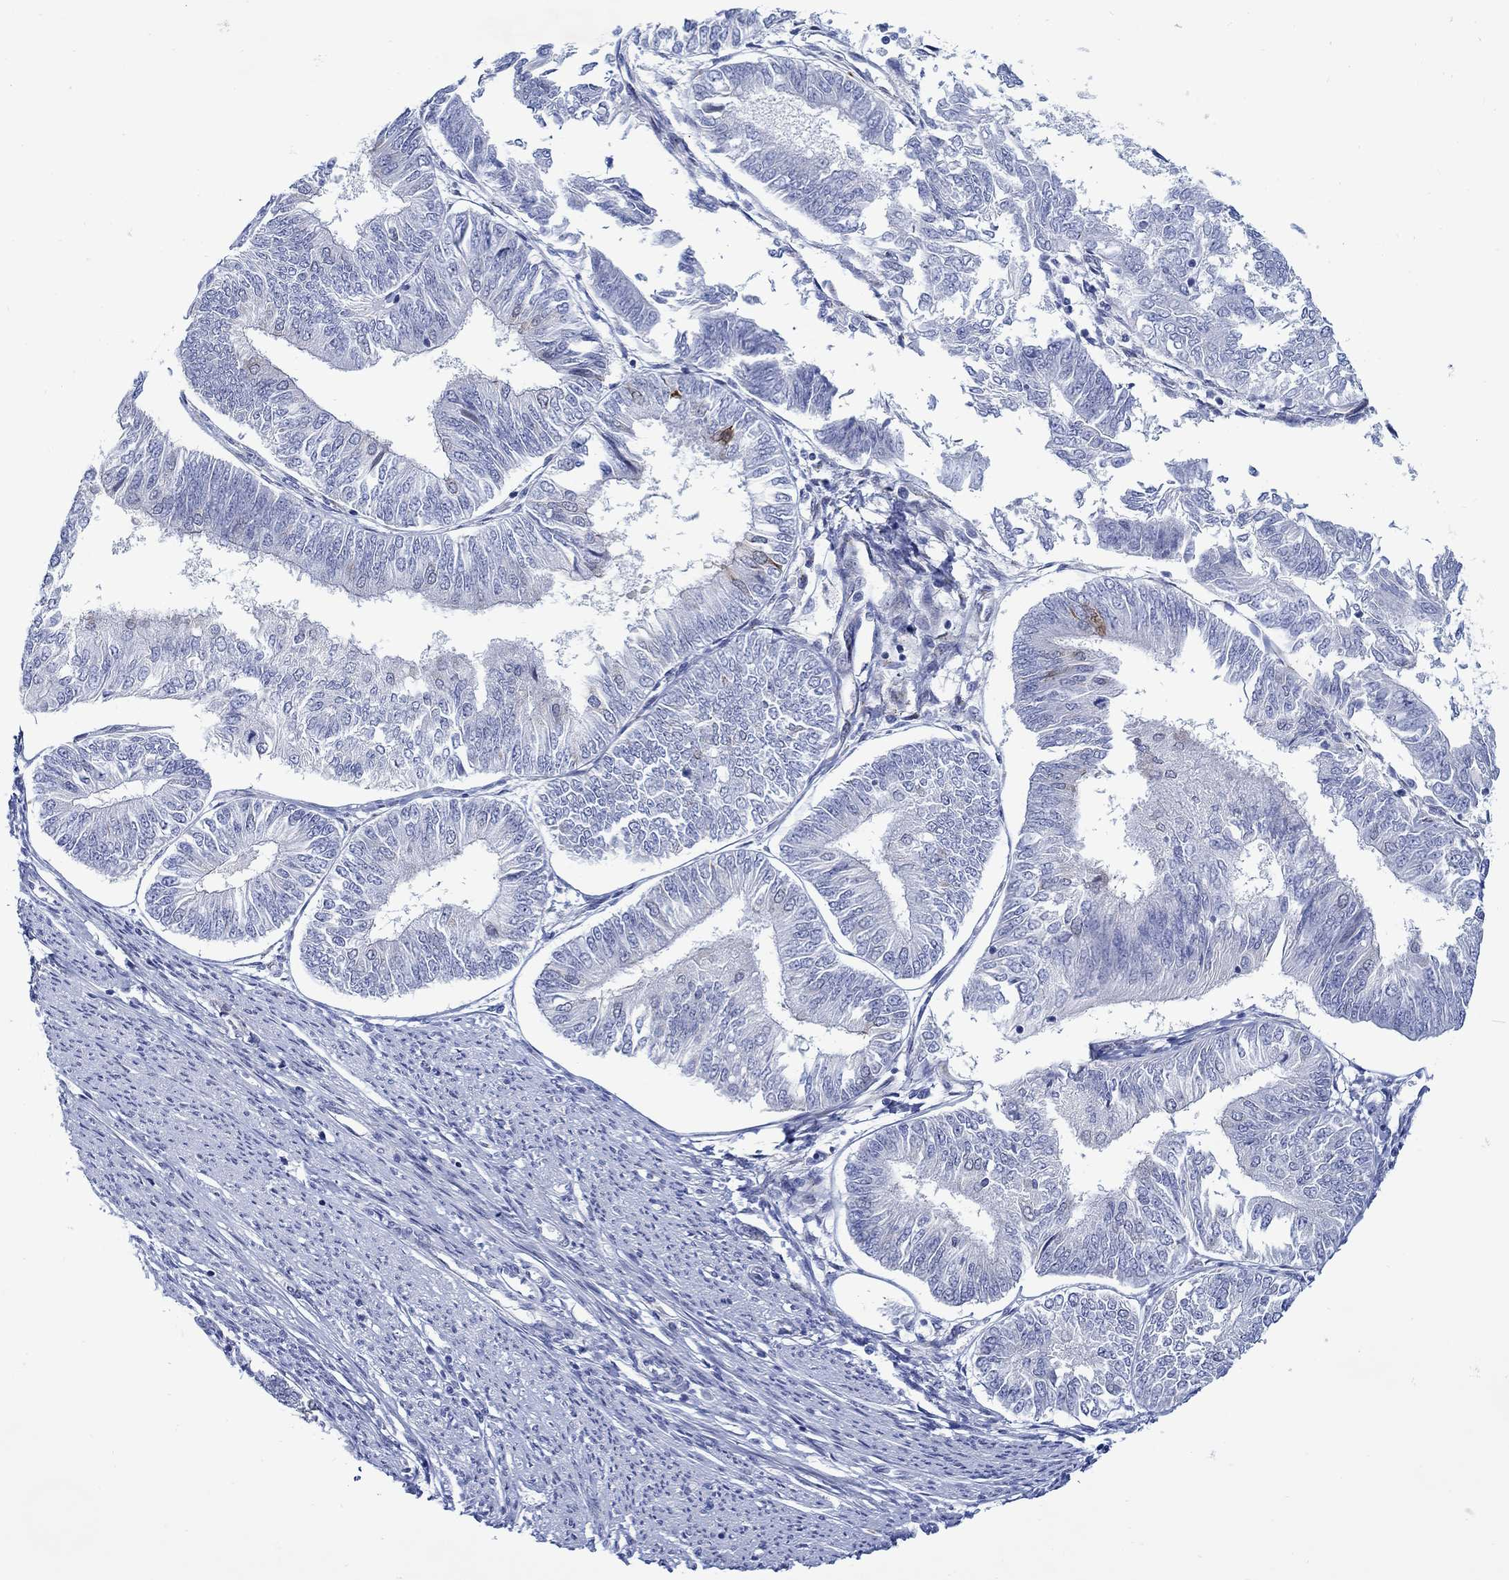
{"staining": {"intensity": "negative", "quantity": "none", "location": "none"}, "tissue": "endometrial cancer", "cell_type": "Tumor cells", "image_type": "cancer", "snomed": [{"axis": "morphology", "description": "Adenocarcinoma, NOS"}, {"axis": "topography", "description": "Endometrium"}], "caption": "This is an IHC histopathology image of endometrial adenocarcinoma. There is no expression in tumor cells.", "gene": "KSR2", "patient": {"sex": "female", "age": 58}}